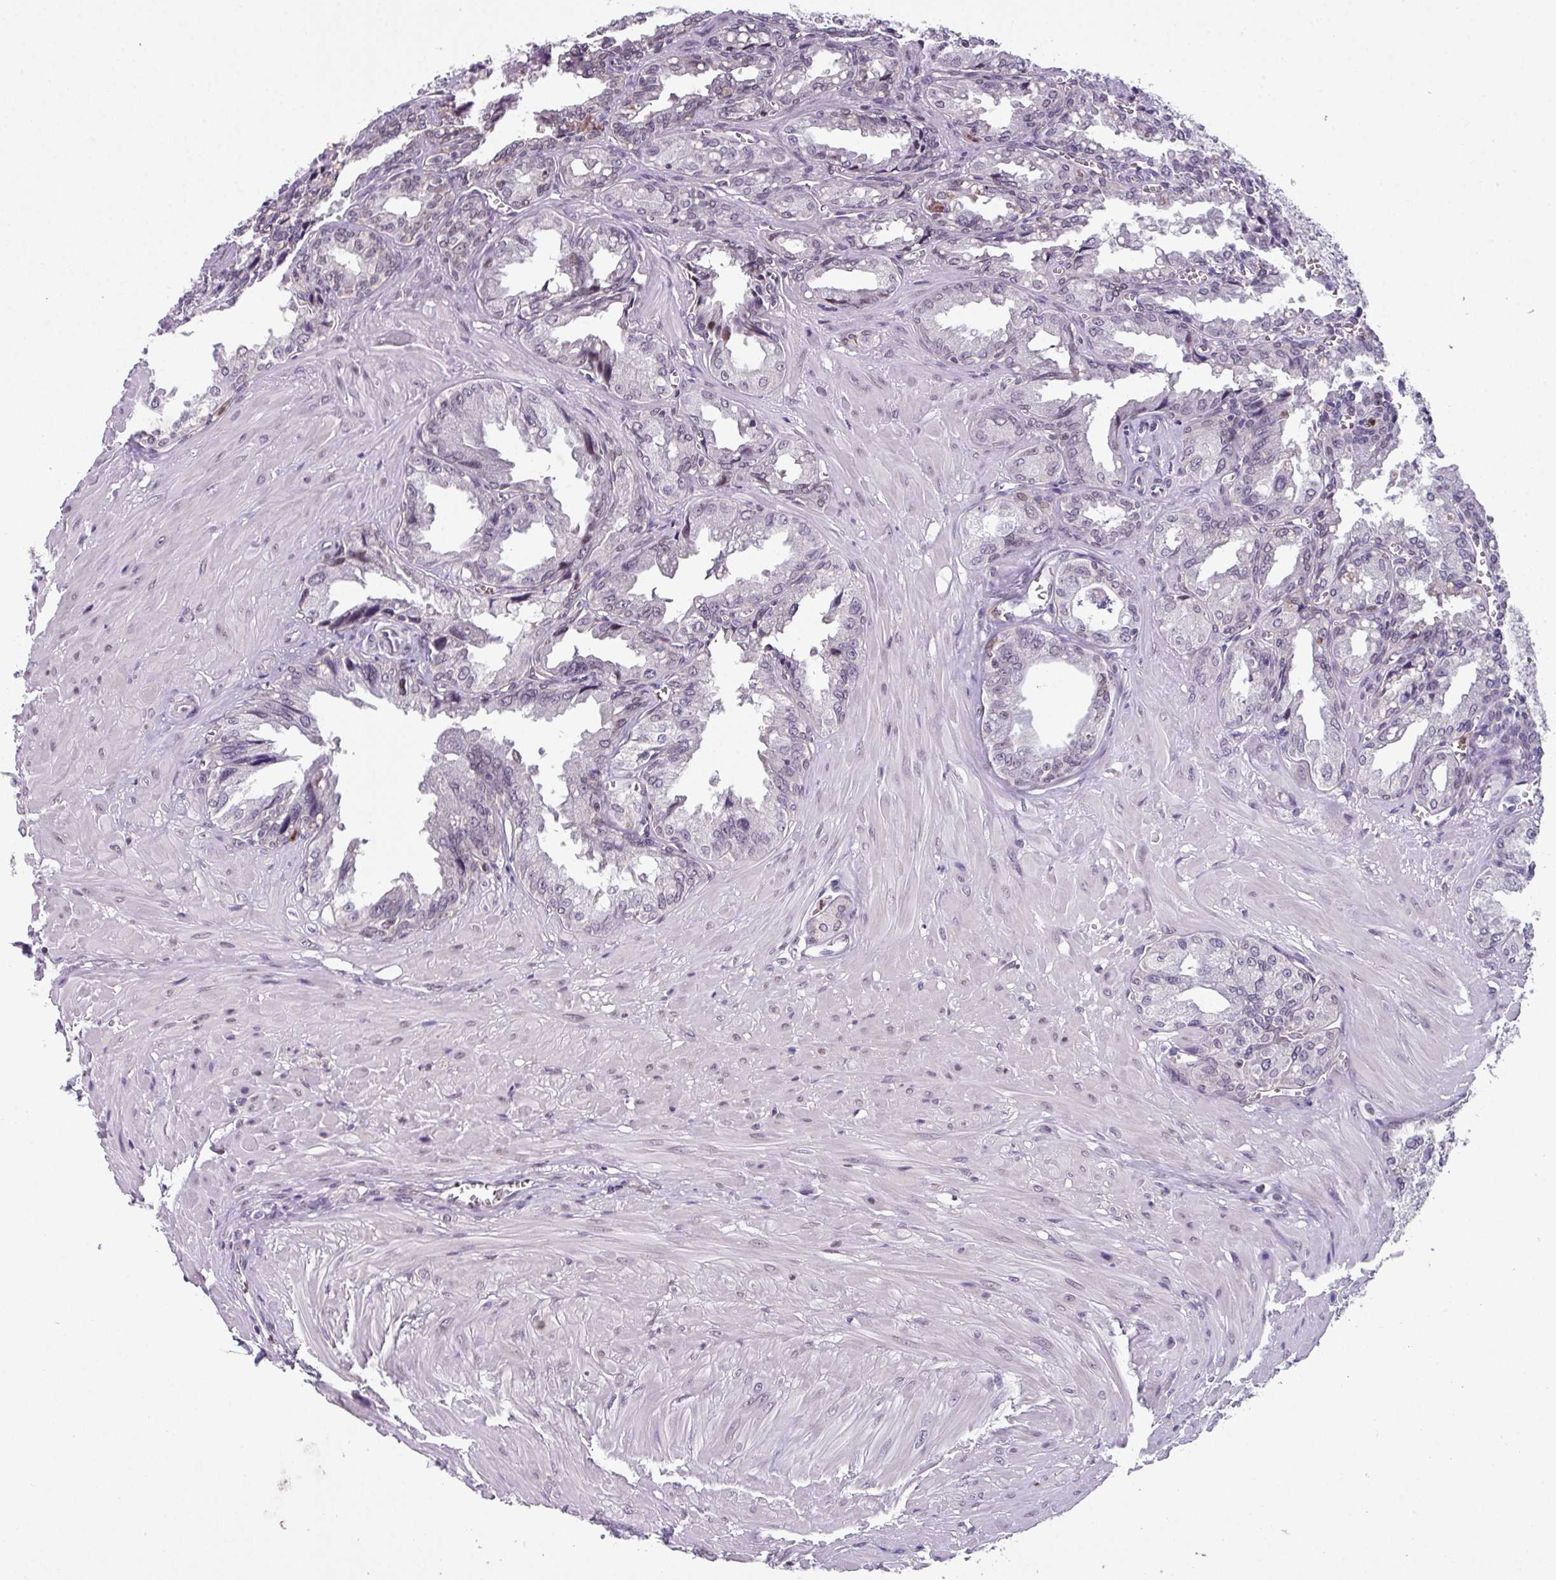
{"staining": {"intensity": "weak", "quantity": "25%-75%", "location": "nuclear"}, "tissue": "seminal vesicle", "cell_type": "Glandular cells", "image_type": "normal", "snomed": [{"axis": "morphology", "description": "Normal tissue, NOS"}, {"axis": "topography", "description": "Seminal veicle"}], "caption": "Glandular cells exhibit low levels of weak nuclear positivity in approximately 25%-75% of cells in normal seminal vesicle.", "gene": "ZFP3", "patient": {"sex": "male", "age": 67}}